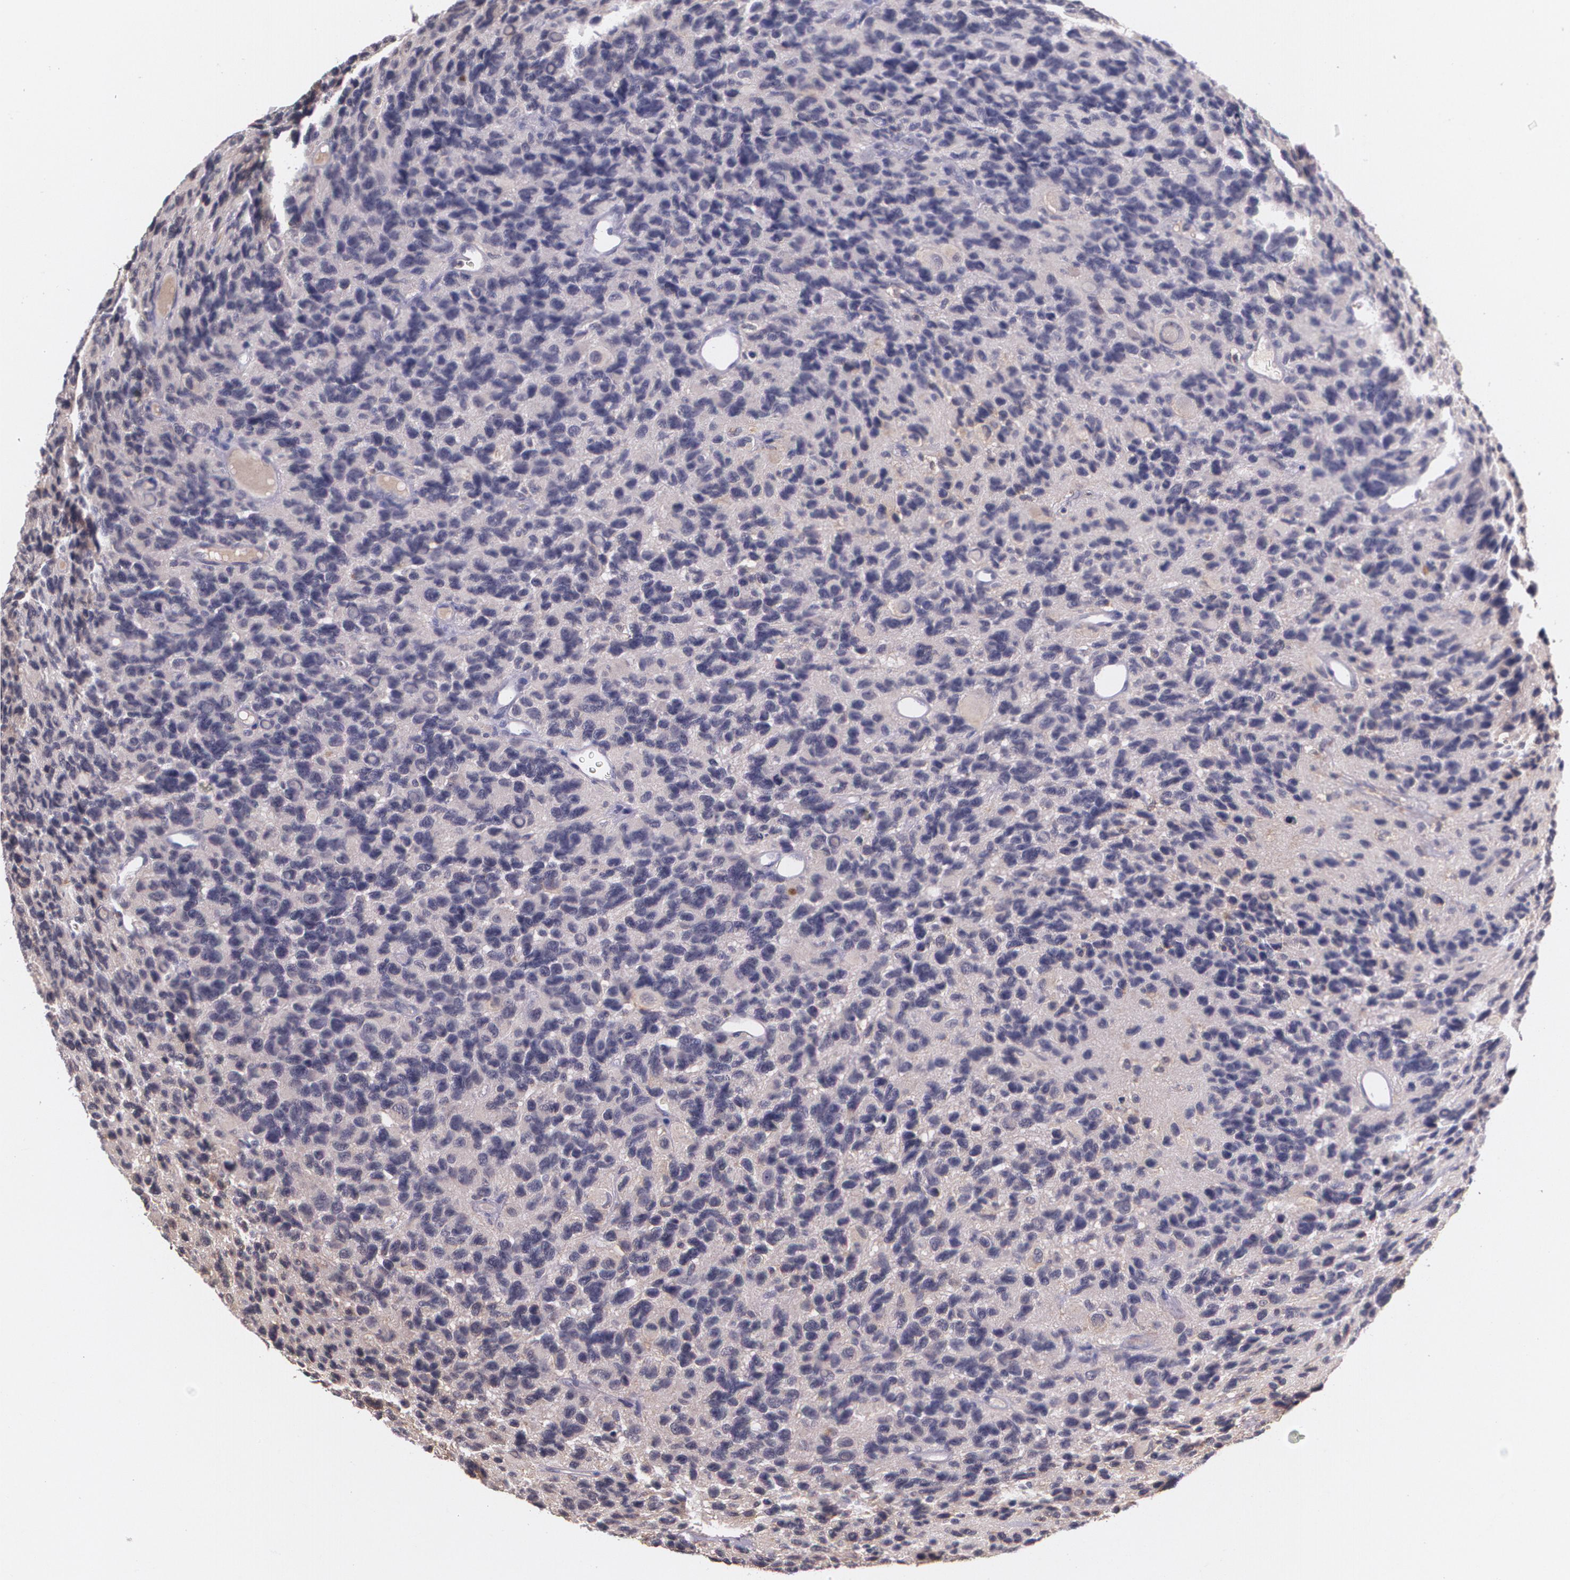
{"staining": {"intensity": "weak", "quantity": ">75%", "location": "cytoplasmic/membranous"}, "tissue": "glioma", "cell_type": "Tumor cells", "image_type": "cancer", "snomed": [{"axis": "morphology", "description": "Glioma, malignant, High grade"}, {"axis": "topography", "description": "Brain"}], "caption": "Immunohistochemistry image of human glioma stained for a protein (brown), which reveals low levels of weak cytoplasmic/membranous staining in about >75% of tumor cells.", "gene": "TM4SF1", "patient": {"sex": "male", "age": 77}}